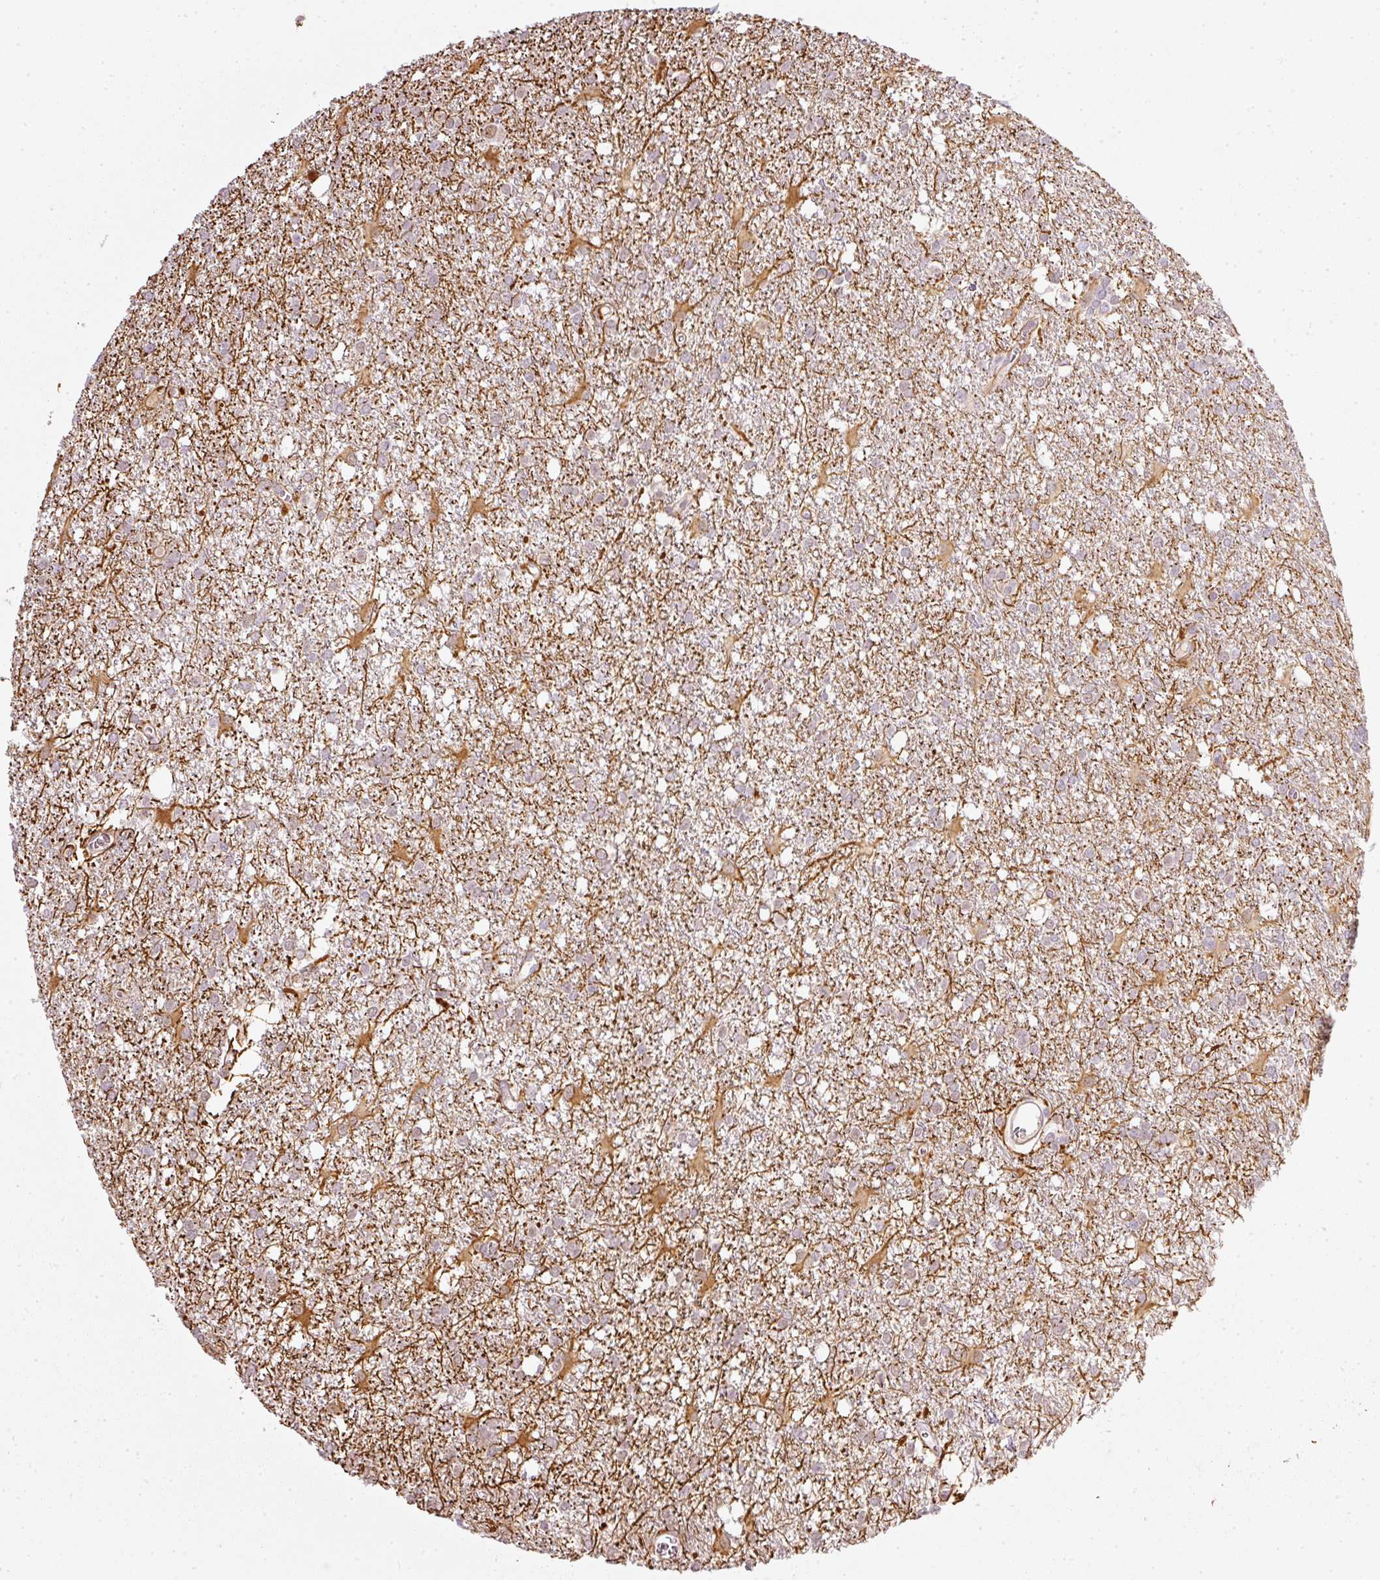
{"staining": {"intensity": "negative", "quantity": "none", "location": "none"}, "tissue": "glioma", "cell_type": "Tumor cells", "image_type": "cancer", "snomed": [{"axis": "morphology", "description": "Glioma, malignant, High grade"}, {"axis": "topography", "description": "Brain"}], "caption": "Micrograph shows no significant protein positivity in tumor cells of glioma. (DAB (3,3'-diaminobenzidine) IHC with hematoxylin counter stain).", "gene": "TOGARAM1", "patient": {"sex": "male", "age": 48}}